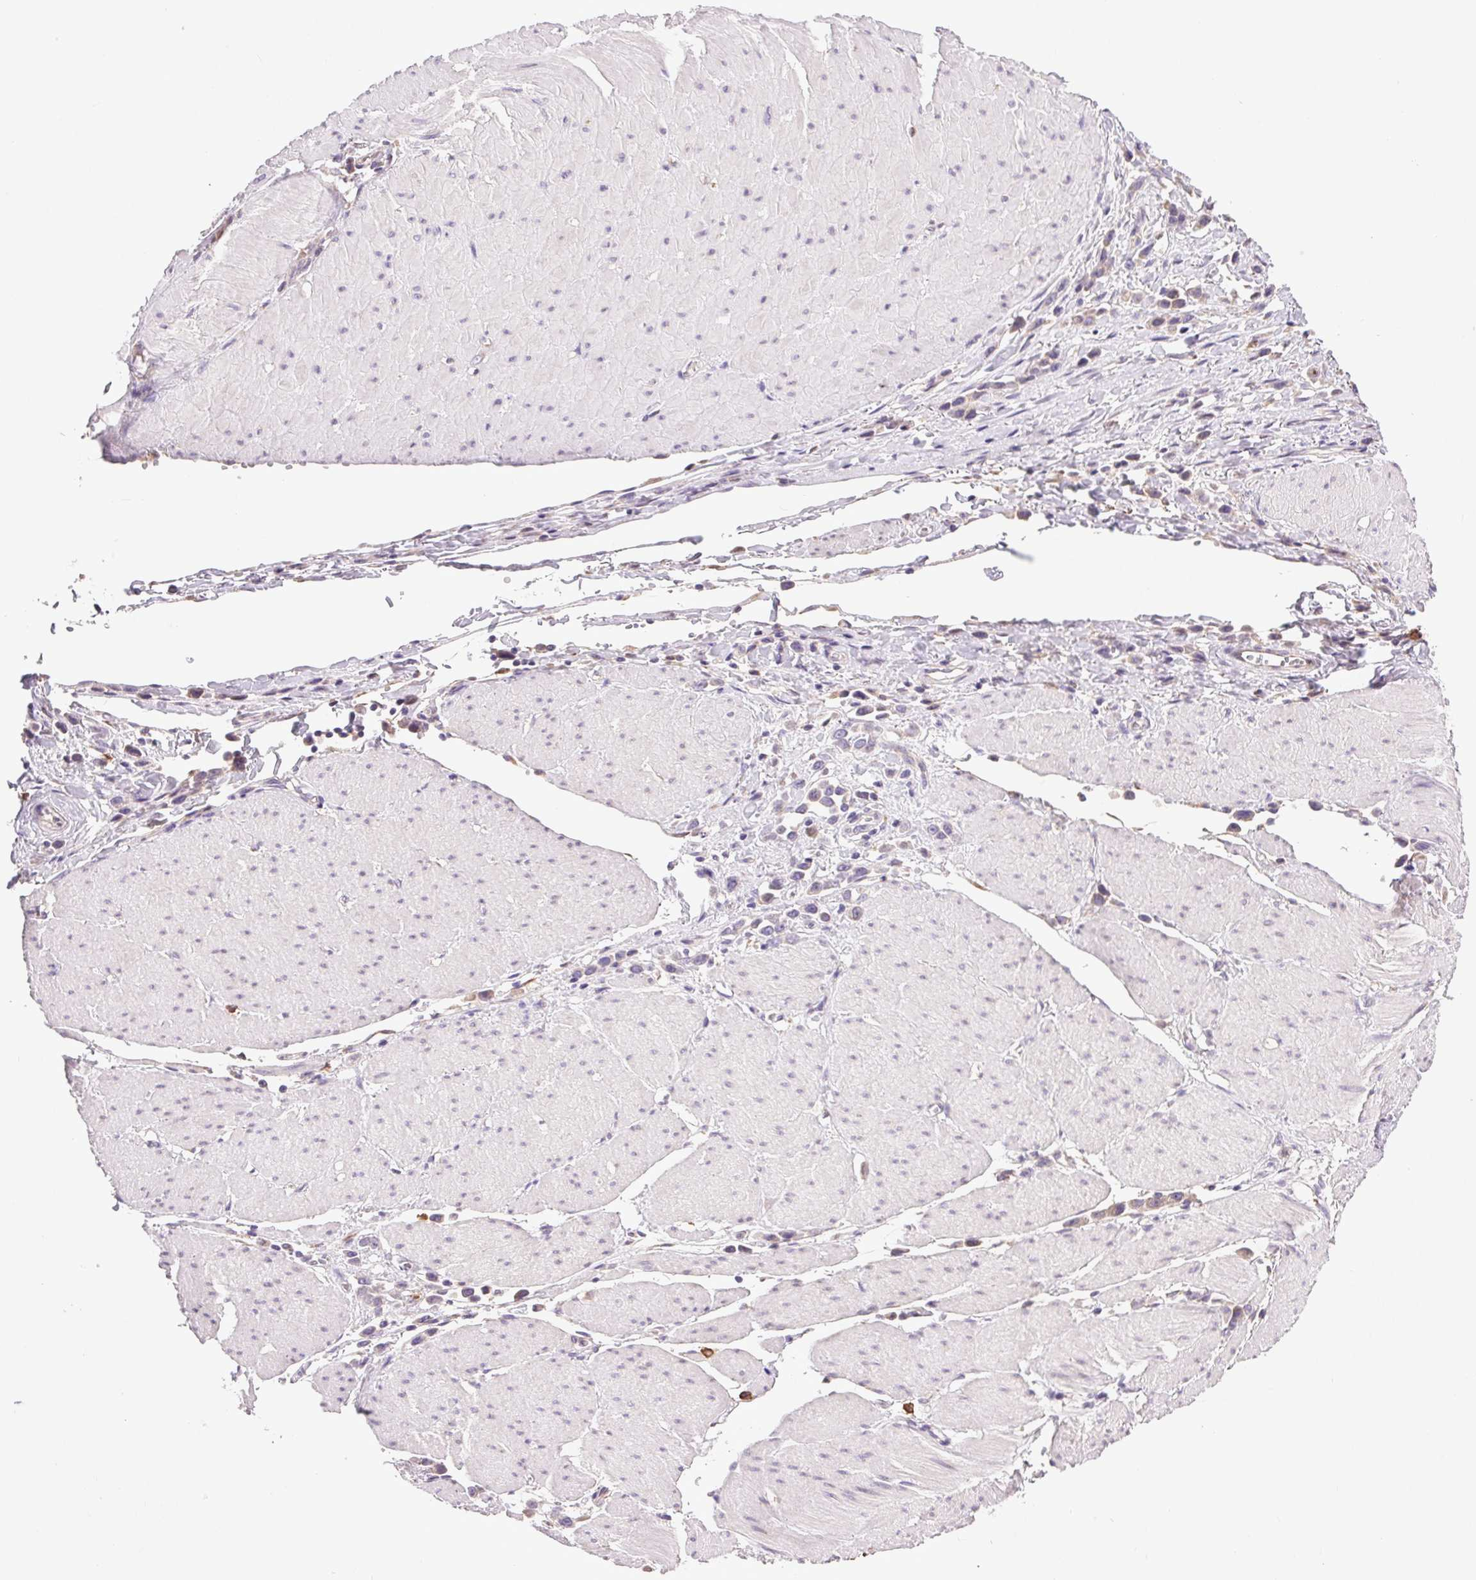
{"staining": {"intensity": "negative", "quantity": "none", "location": "none"}, "tissue": "stomach cancer", "cell_type": "Tumor cells", "image_type": "cancer", "snomed": [{"axis": "morphology", "description": "Adenocarcinoma, NOS"}, {"axis": "topography", "description": "Stomach"}], "caption": "The photomicrograph displays no significant positivity in tumor cells of stomach cancer (adenocarcinoma).", "gene": "SNX31", "patient": {"sex": "male", "age": 47}}